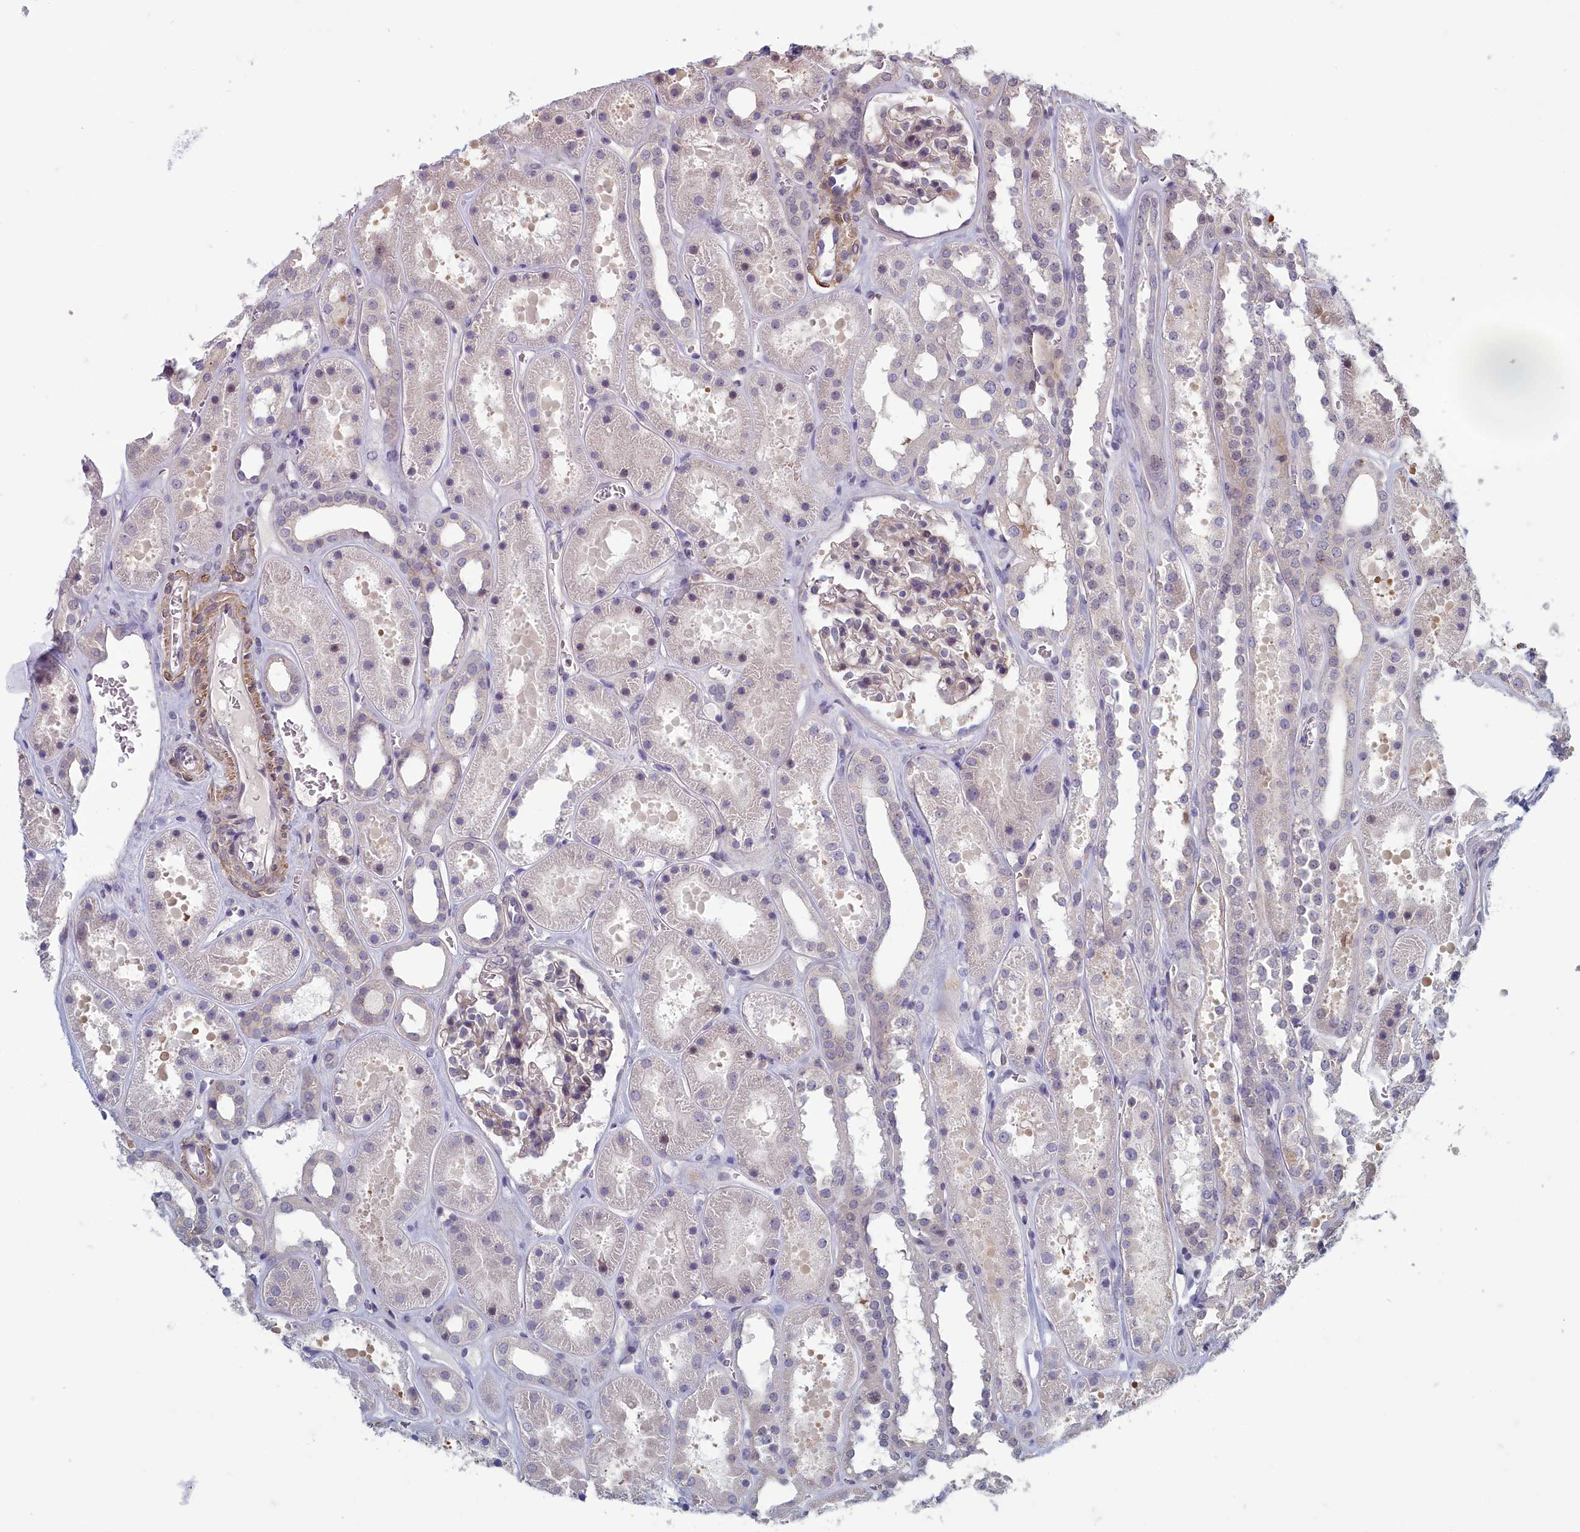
{"staining": {"intensity": "weak", "quantity": "<25%", "location": "nuclear"}, "tissue": "kidney", "cell_type": "Cells in glomeruli", "image_type": "normal", "snomed": [{"axis": "morphology", "description": "Normal tissue, NOS"}, {"axis": "topography", "description": "Kidney"}], "caption": "Immunohistochemistry photomicrograph of benign kidney stained for a protein (brown), which exhibits no staining in cells in glomeruli.", "gene": "ZNF626", "patient": {"sex": "female", "age": 41}}